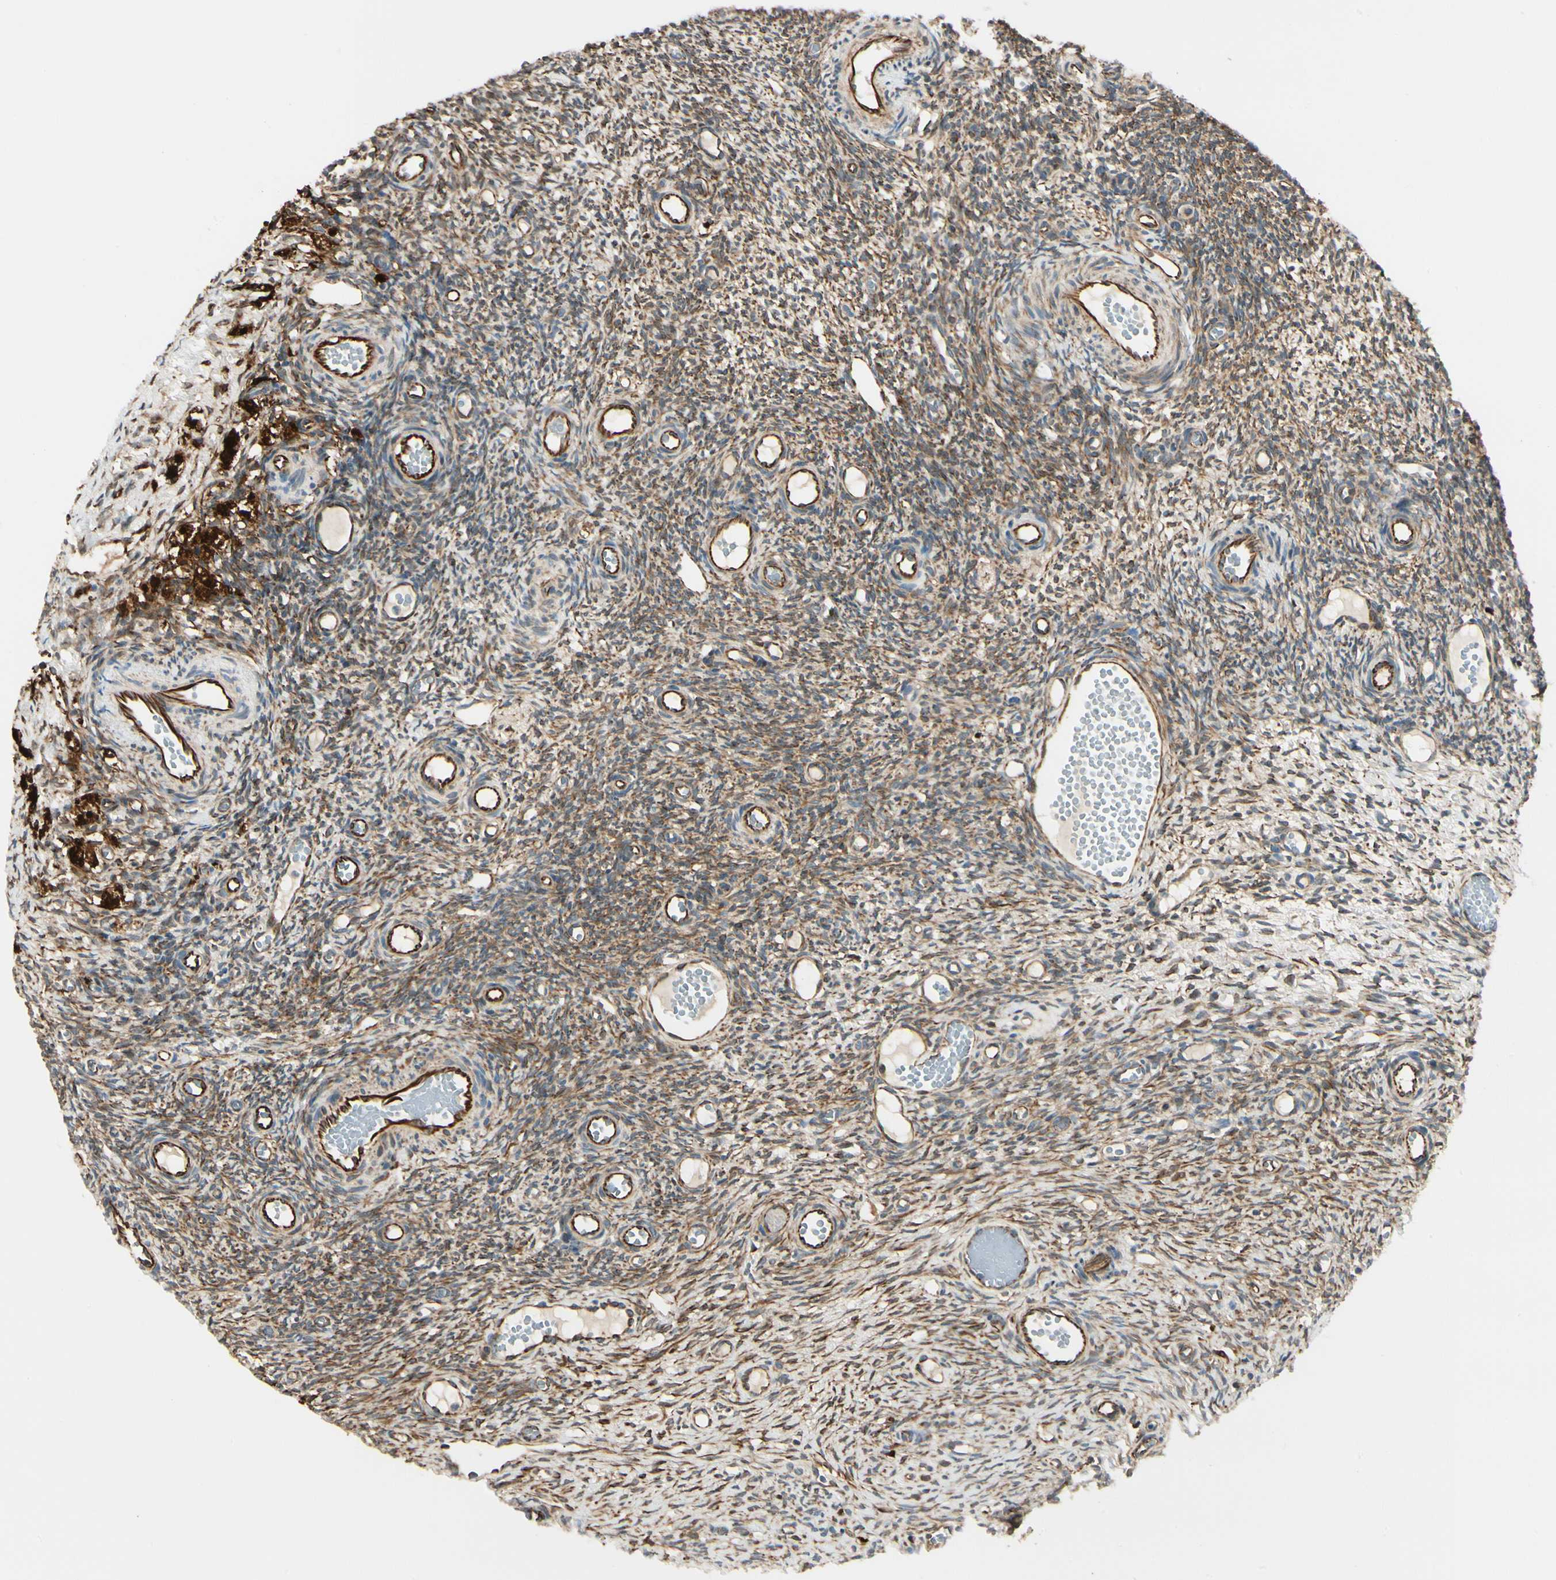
{"staining": {"intensity": "moderate", "quantity": ">75%", "location": "cytoplasmic/membranous"}, "tissue": "ovary", "cell_type": "Ovarian stroma cells", "image_type": "normal", "snomed": [{"axis": "morphology", "description": "Normal tissue, NOS"}, {"axis": "topography", "description": "Ovary"}], "caption": "Normal ovary exhibits moderate cytoplasmic/membranous staining in about >75% of ovarian stroma cells, visualized by immunohistochemistry. The protein of interest is shown in brown color, while the nuclei are stained blue.", "gene": "FTH1", "patient": {"sex": "female", "age": 35}}